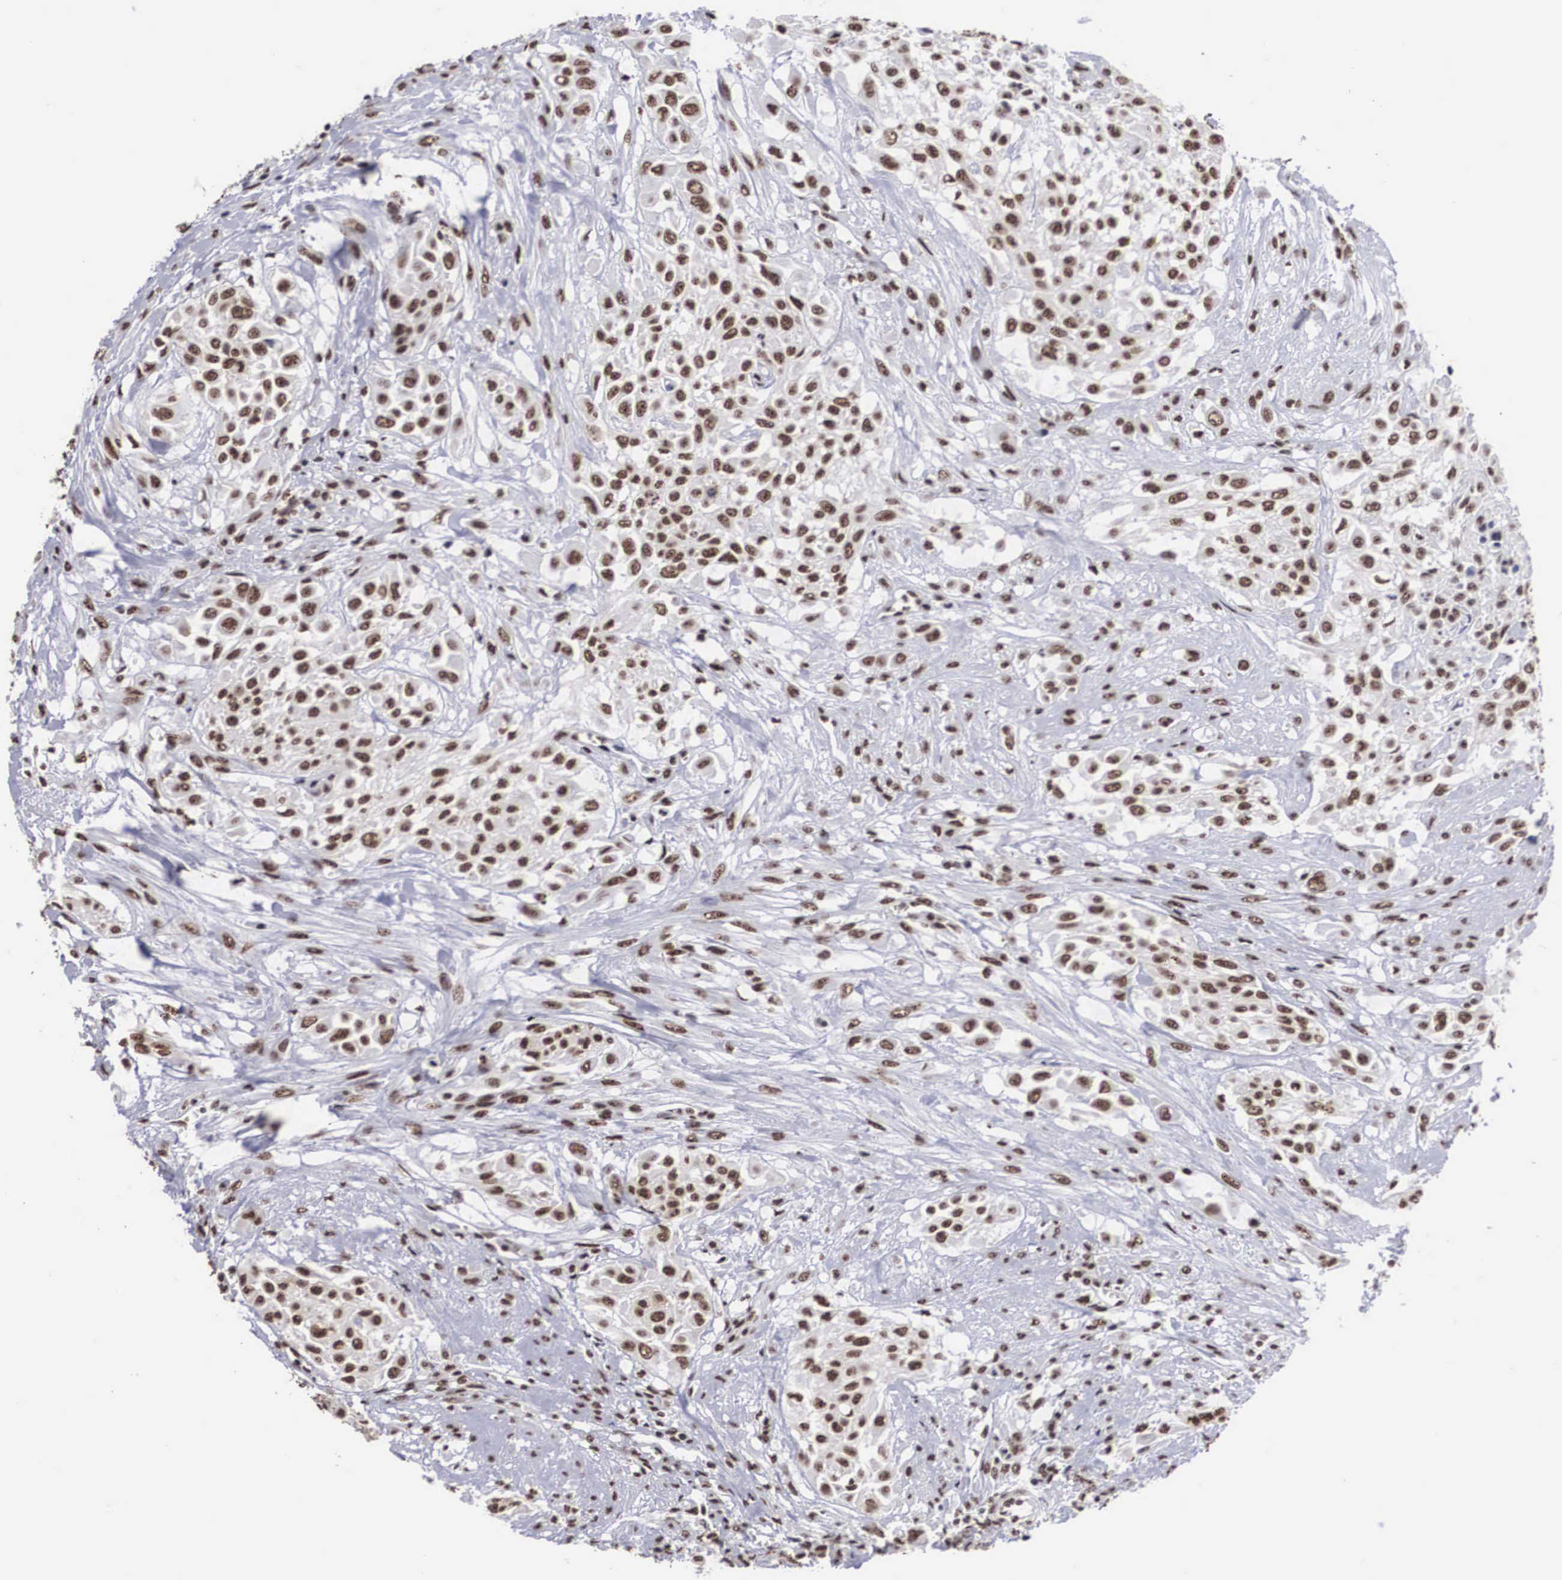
{"staining": {"intensity": "moderate", "quantity": ">75%", "location": "nuclear"}, "tissue": "urothelial cancer", "cell_type": "Tumor cells", "image_type": "cancer", "snomed": [{"axis": "morphology", "description": "Urothelial carcinoma, High grade"}, {"axis": "topography", "description": "Urinary bladder"}], "caption": "Human urothelial carcinoma (high-grade) stained with a brown dye exhibits moderate nuclear positive staining in about >75% of tumor cells.", "gene": "ACIN1", "patient": {"sex": "male", "age": 57}}